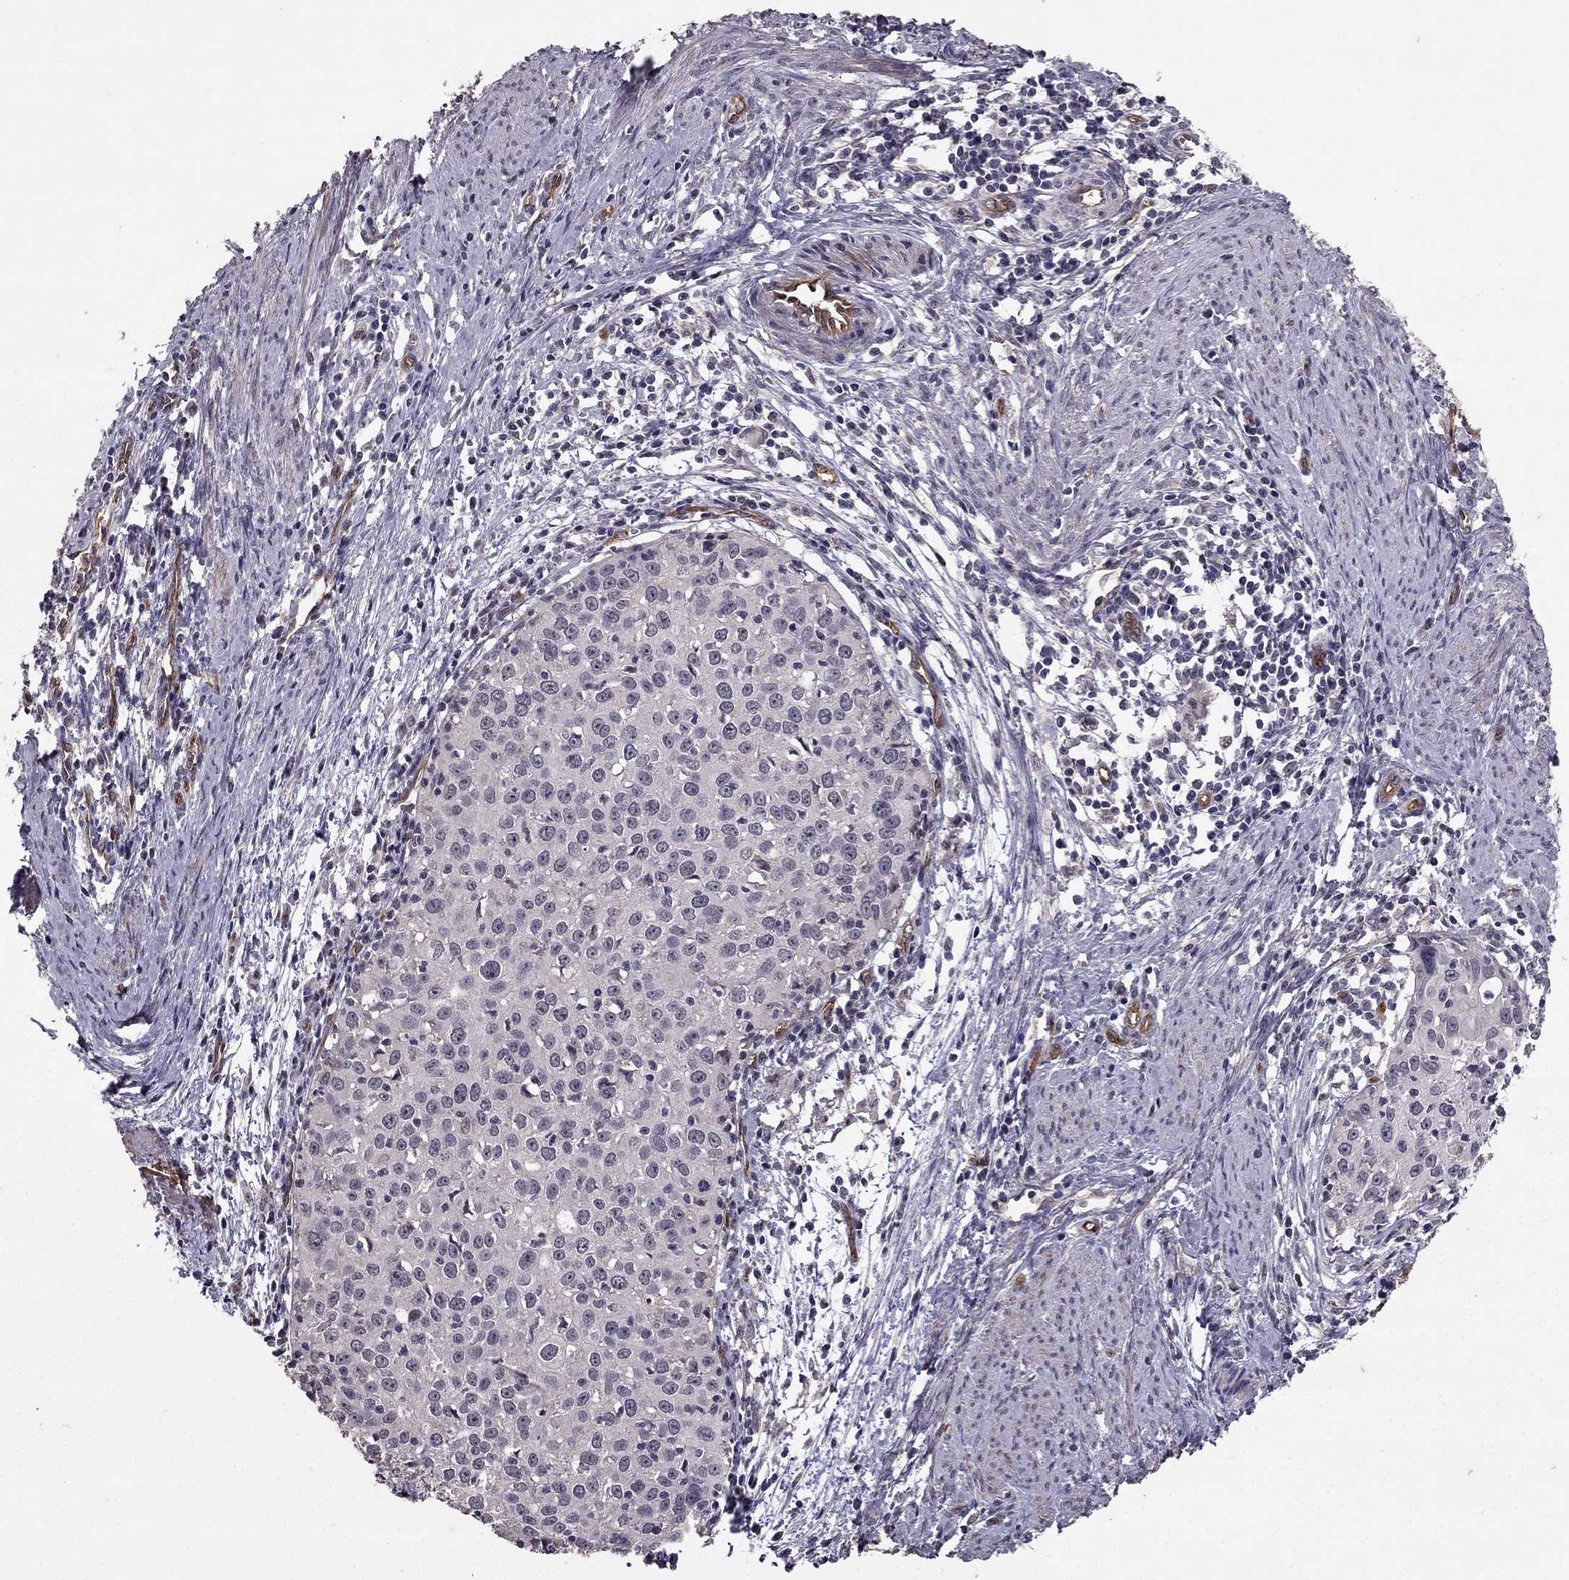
{"staining": {"intensity": "negative", "quantity": "none", "location": "none"}, "tissue": "cervical cancer", "cell_type": "Tumor cells", "image_type": "cancer", "snomed": [{"axis": "morphology", "description": "Squamous cell carcinoma, NOS"}, {"axis": "topography", "description": "Cervix"}], "caption": "High power microscopy image of an immunohistochemistry (IHC) histopathology image of cervical squamous cell carcinoma, revealing no significant positivity in tumor cells.", "gene": "RASIP1", "patient": {"sex": "female", "age": 40}}